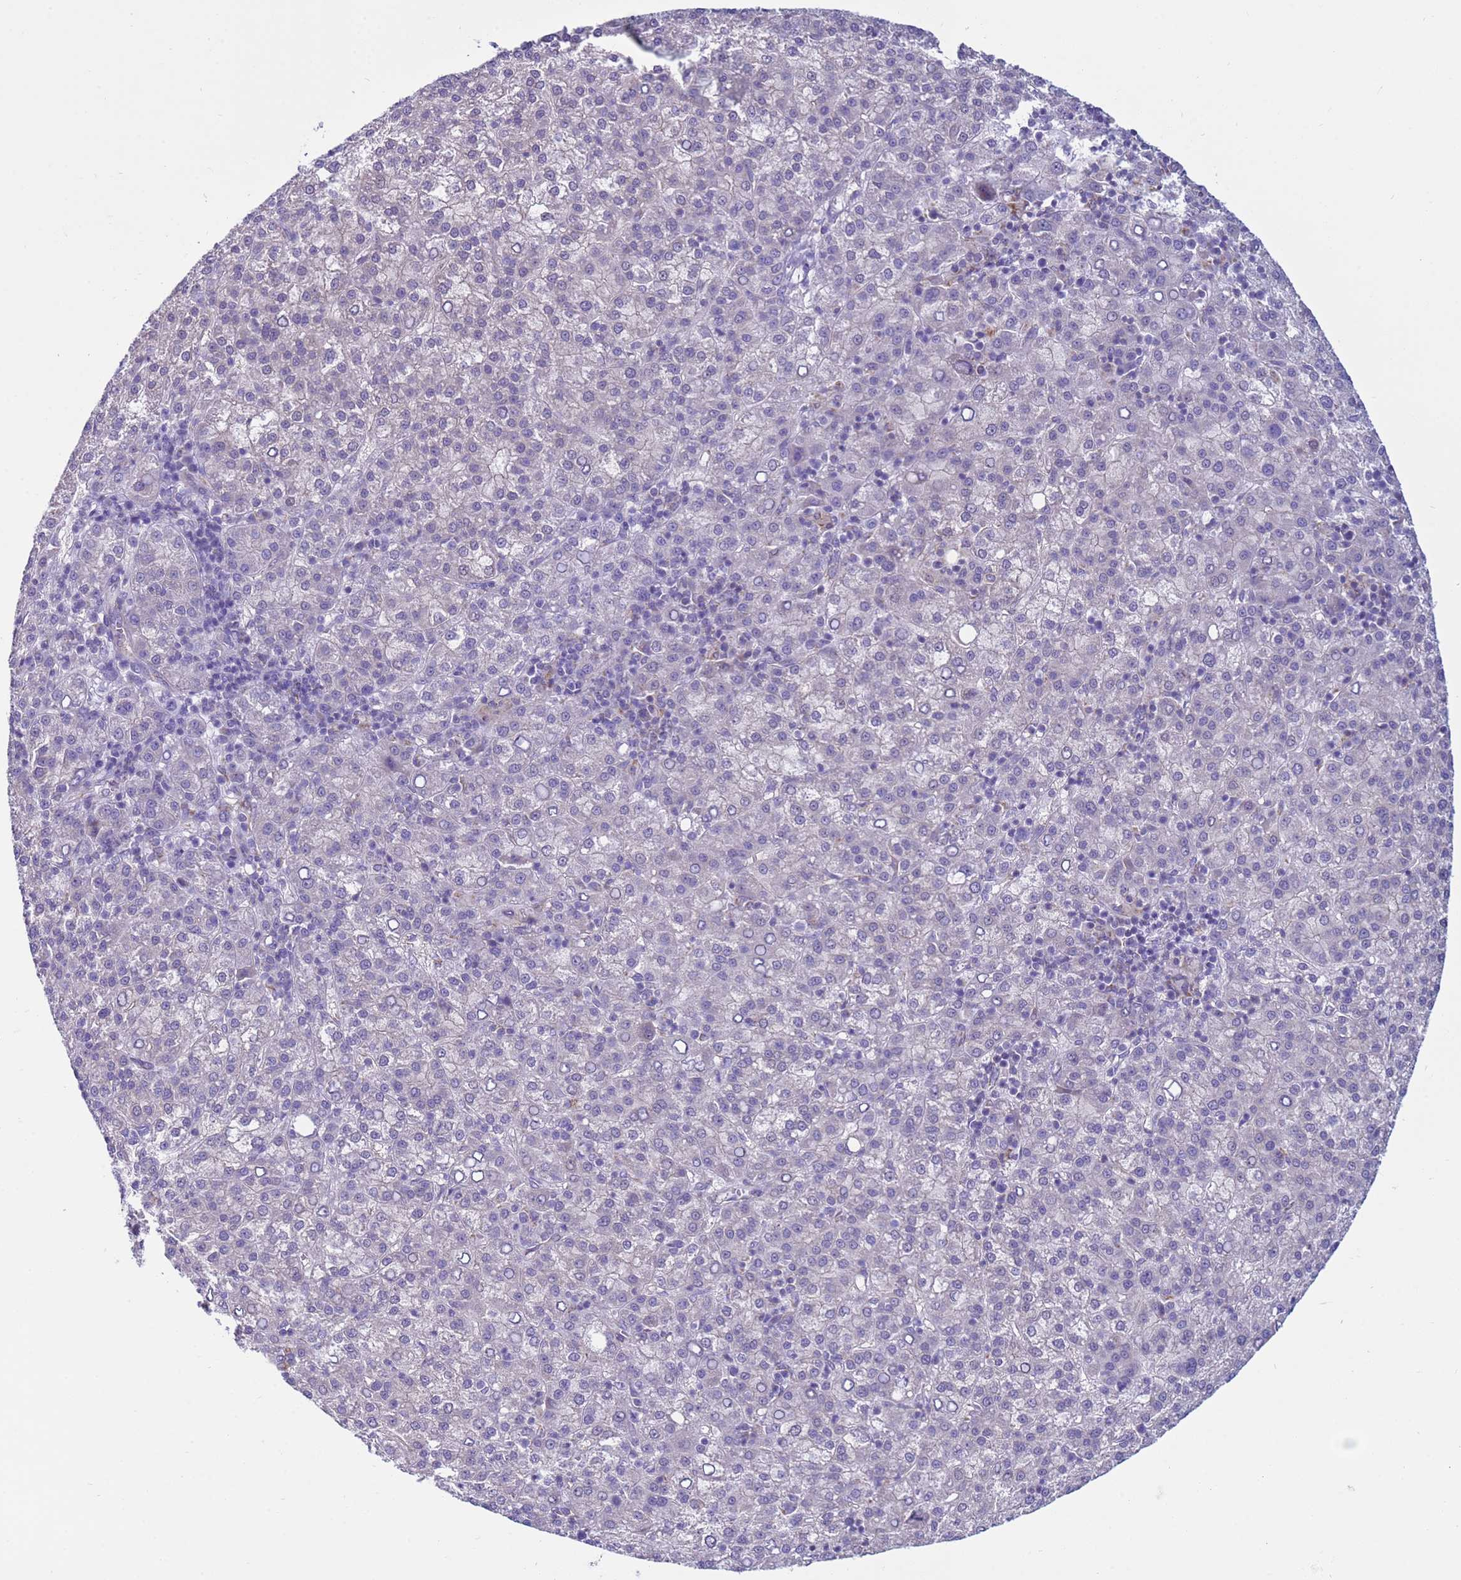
{"staining": {"intensity": "negative", "quantity": "none", "location": "none"}, "tissue": "liver cancer", "cell_type": "Tumor cells", "image_type": "cancer", "snomed": [{"axis": "morphology", "description": "Carcinoma, Hepatocellular, NOS"}, {"axis": "topography", "description": "Liver"}], "caption": "Tumor cells are negative for brown protein staining in liver cancer (hepatocellular carcinoma). The staining is performed using DAB brown chromogen with nuclei counter-stained in using hematoxylin.", "gene": "NCALD", "patient": {"sex": "female", "age": 58}}